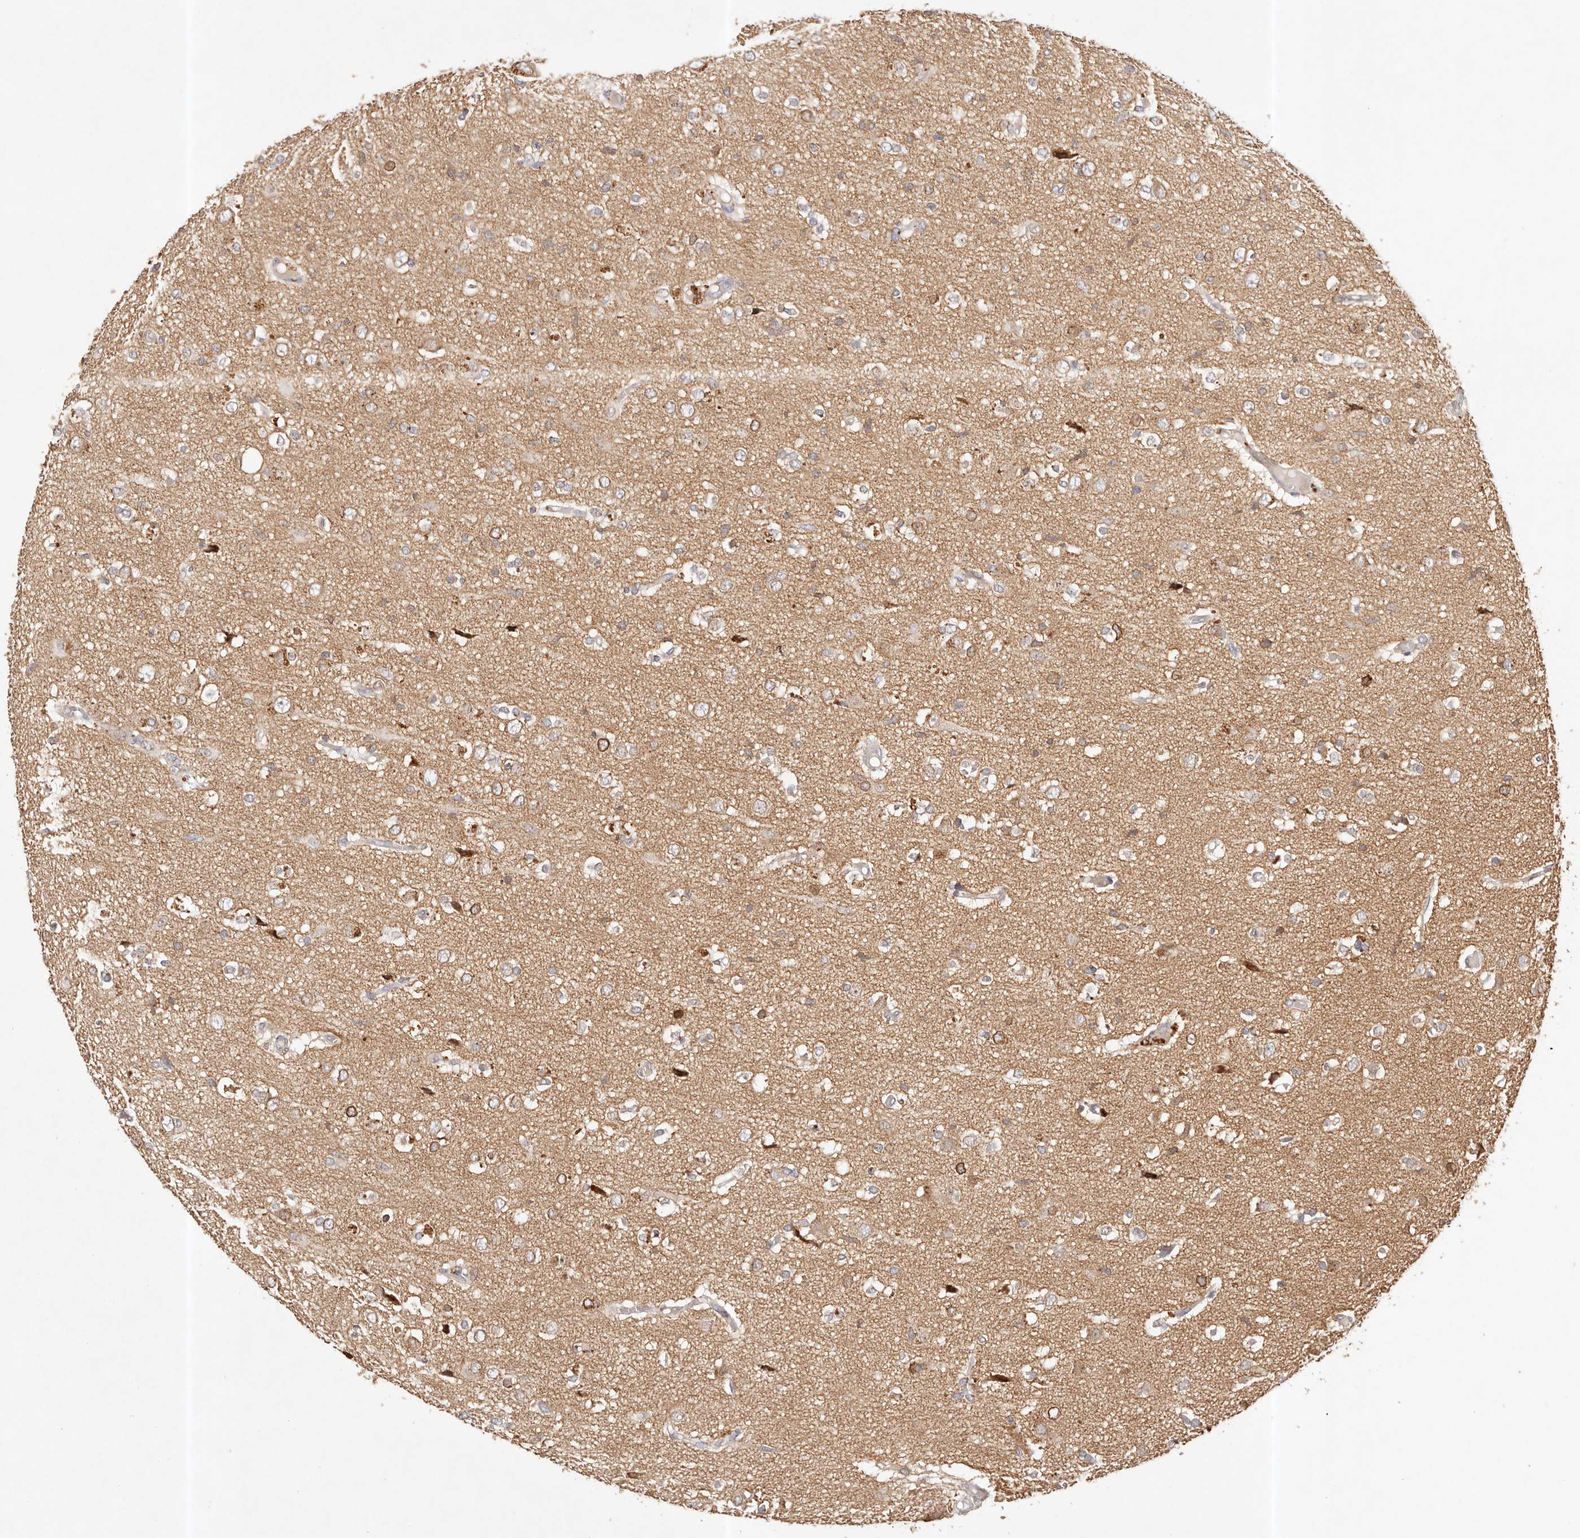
{"staining": {"intensity": "weak", "quantity": "<25%", "location": "cytoplasmic/membranous"}, "tissue": "glioma", "cell_type": "Tumor cells", "image_type": "cancer", "snomed": [{"axis": "morphology", "description": "Glioma, malignant, High grade"}, {"axis": "topography", "description": "Brain"}], "caption": "Tumor cells show no significant expression in malignant high-grade glioma.", "gene": "CXADR", "patient": {"sex": "female", "age": 59}}